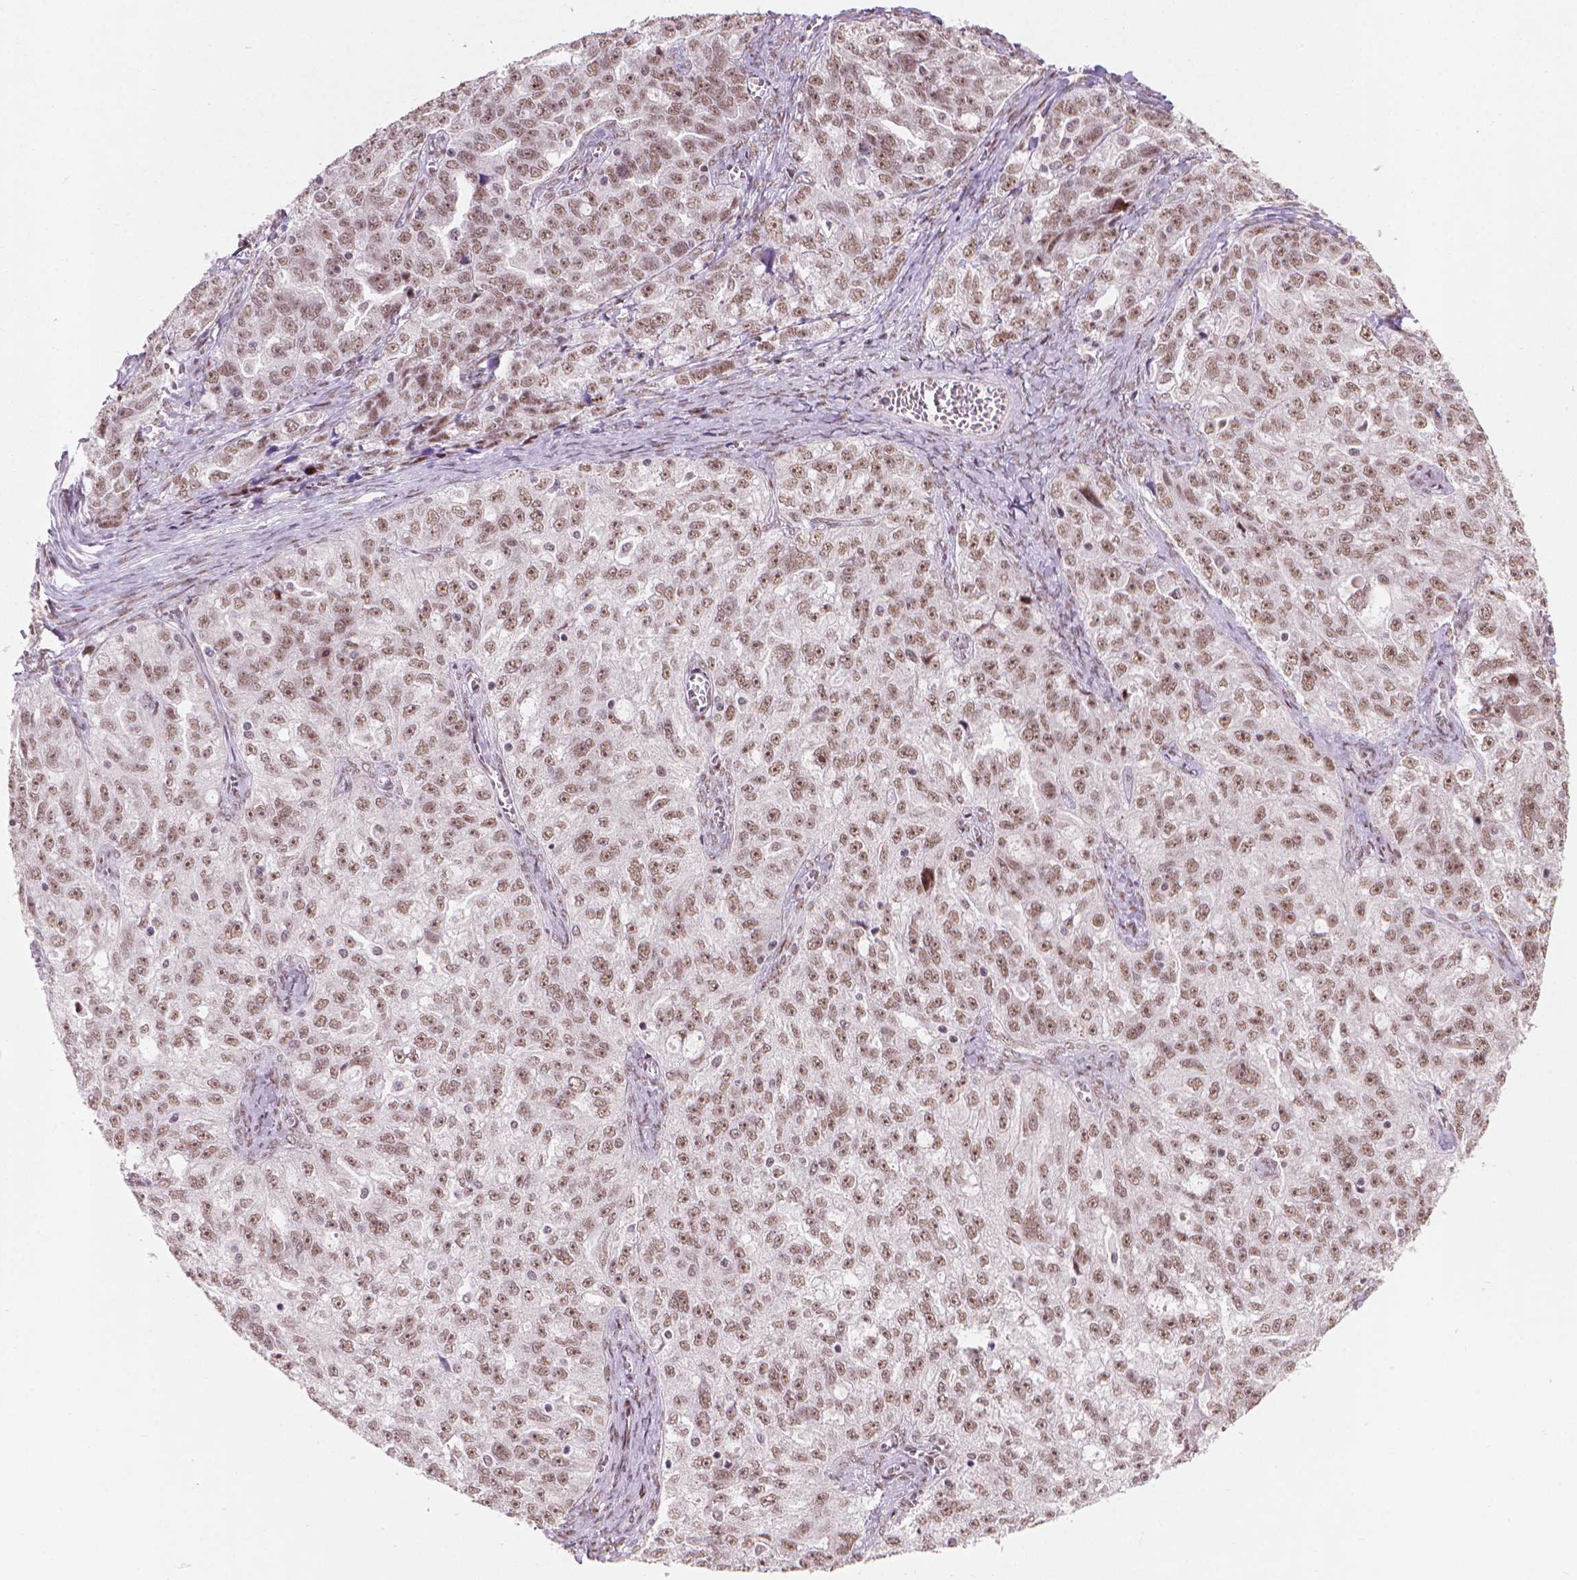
{"staining": {"intensity": "moderate", "quantity": ">75%", "location": "nuclear"}, "tissue": "ovarian cancer", "cell_type": "Tumor cells", "image_type": "cancer", "snomed": [{"axis": "morphology", "description": "Cystadenocarcinoma, serous, NOS"}, {"axis": "topography", "description": "Ovary"}], "caption": "Immunohistochemistry image of ovarian cancer stained for a protein (brown), which shows medium levels of moderate nuclear staining in approximately >75% of tumor cells.", "gene": "HES7", "patient": {"sex": "female", "age": 51}}